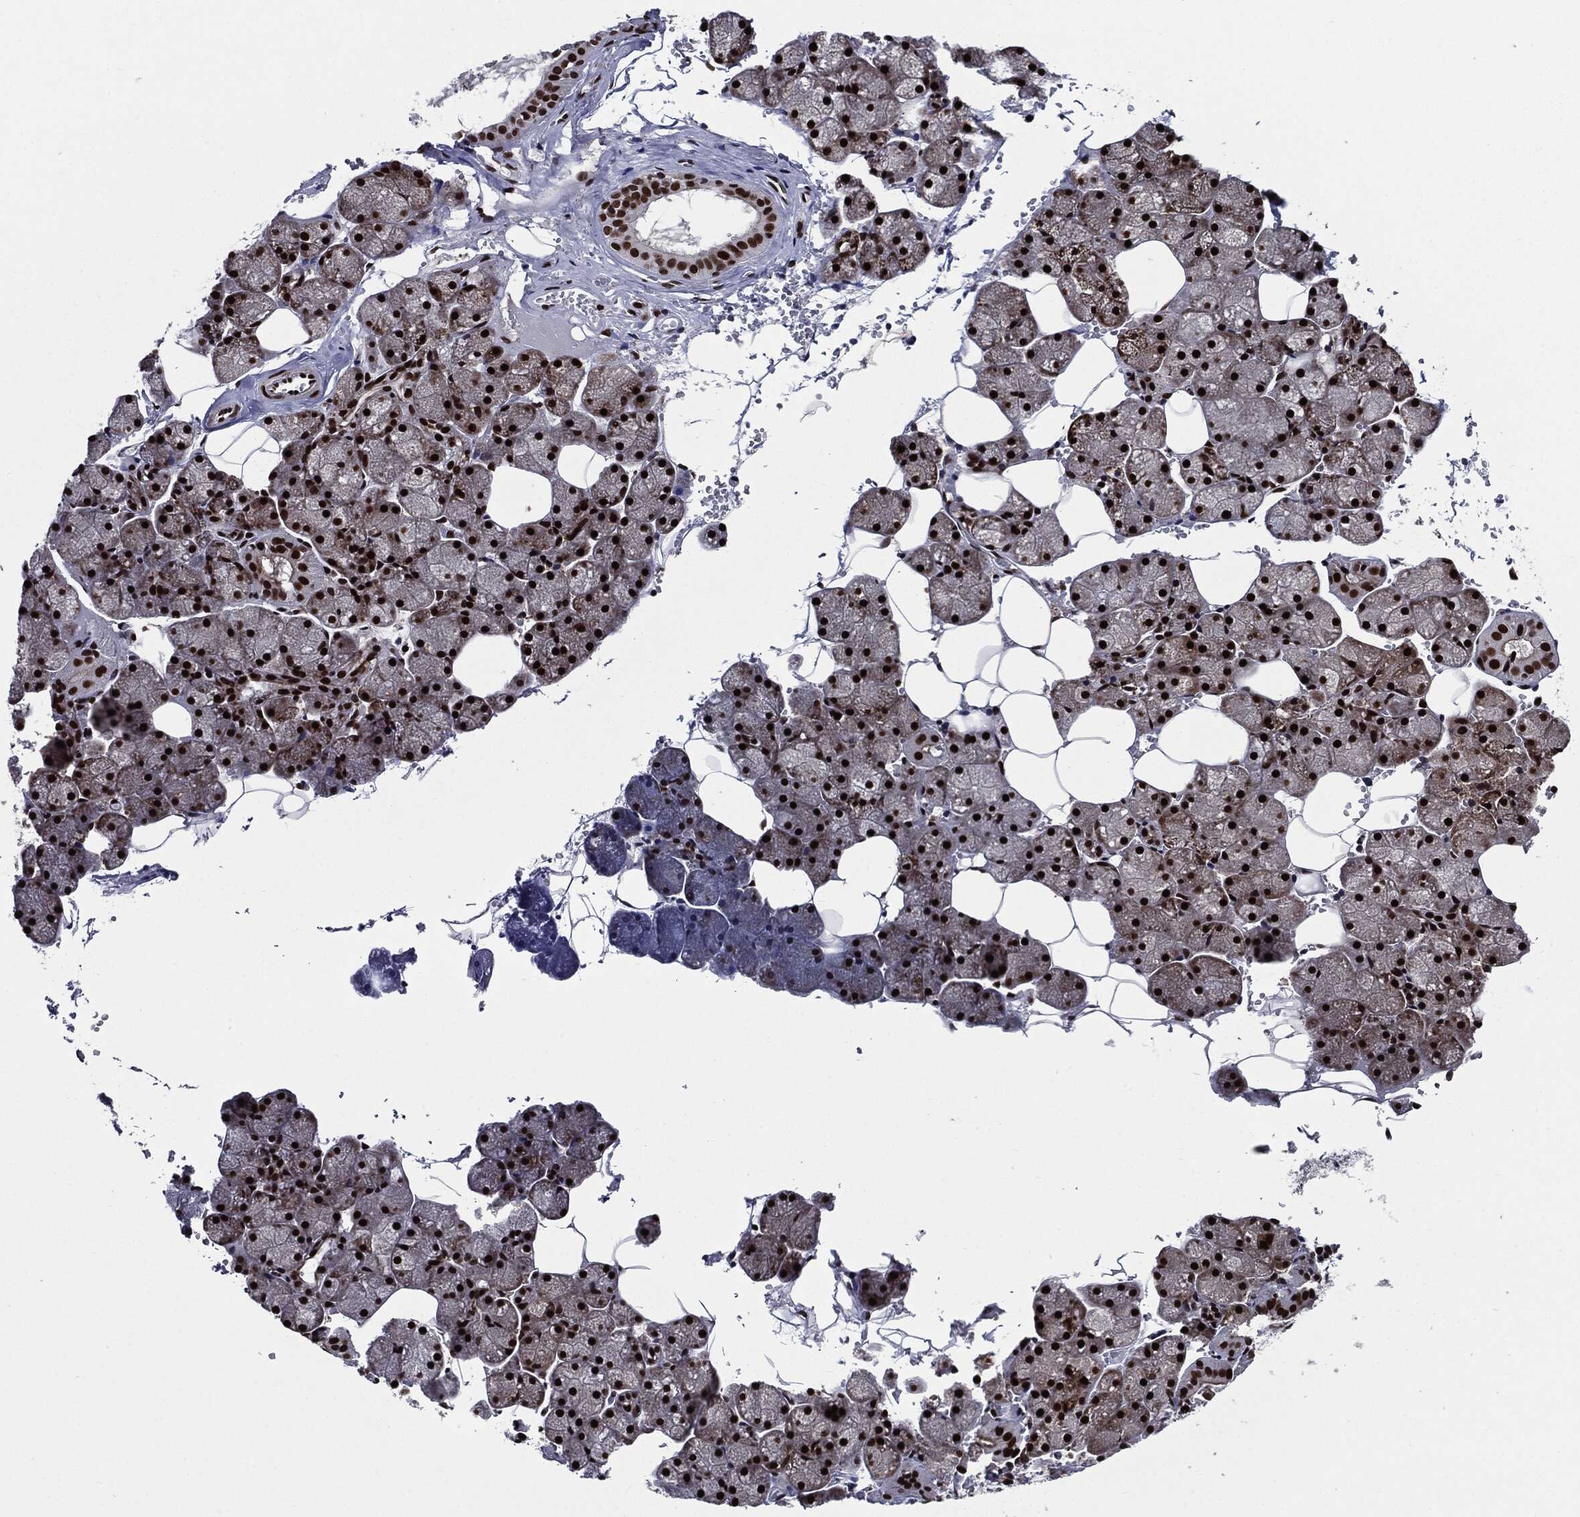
{"staining": {"intensity": "strong", "quantity": ">75%", "location": "nuclear"}, "tissue": "salivary gland", "cell_type": "Glandular cells", "image_type": "normal", "snomed": [{"axis": "morphology", "description": "Normal tissue, NOS"}, {"axis": "topography", "description": "Salivary gland"}], "caption": "Salivary gland stained with DAB (3,3'-diaminobenzidine) immunohistochemistry demonstrates high levels of strong nuclear positivity in approximately >75% of glandular cells. (Stains: DAB (3,3'-diaminobenzidine) in brown, nuclei in blue, Microscopy: brightfield microscopy at high magnification).", "gene": "ZFP91", "patient": {"sex": "male", "age": 38}}